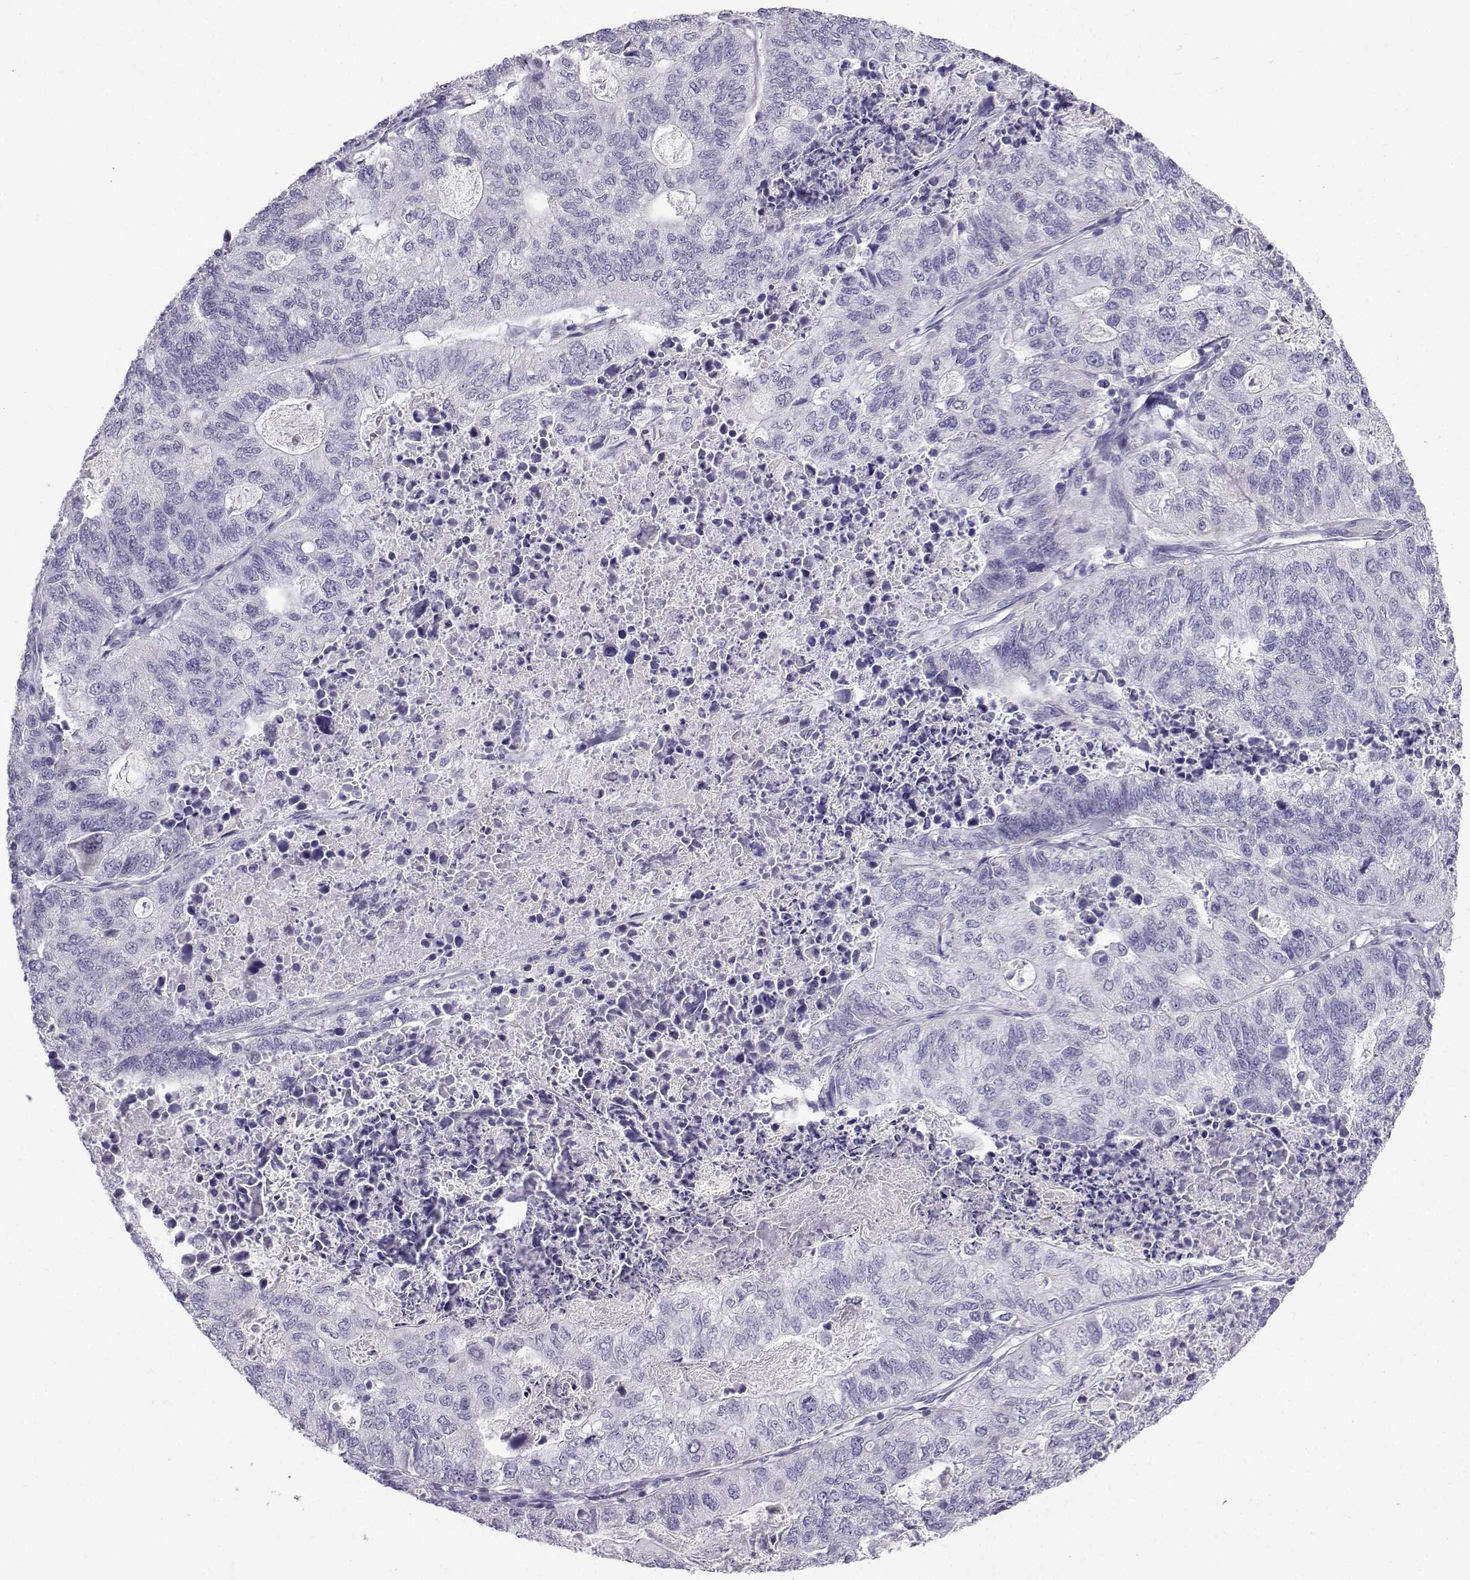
{"staining": {"intensity": "negative", "quantity": "none", "location": "none"}, "tissue": "stomach cancer", "cell_type": "Tumor cells", "image_type": "cancer", "snomed": [{"axis": "morphology", "description": "Adenocarcinoma, NOS"}, {"axis": "topography", "description": "Stomach, upper"}], "caption": "Tumor cells show no significant positivity in stomach cancer. (IHC, brightfield microscopy, high magnification).", "gene": "CFAP53", "patient": {"sex": "female", "age": 67}}